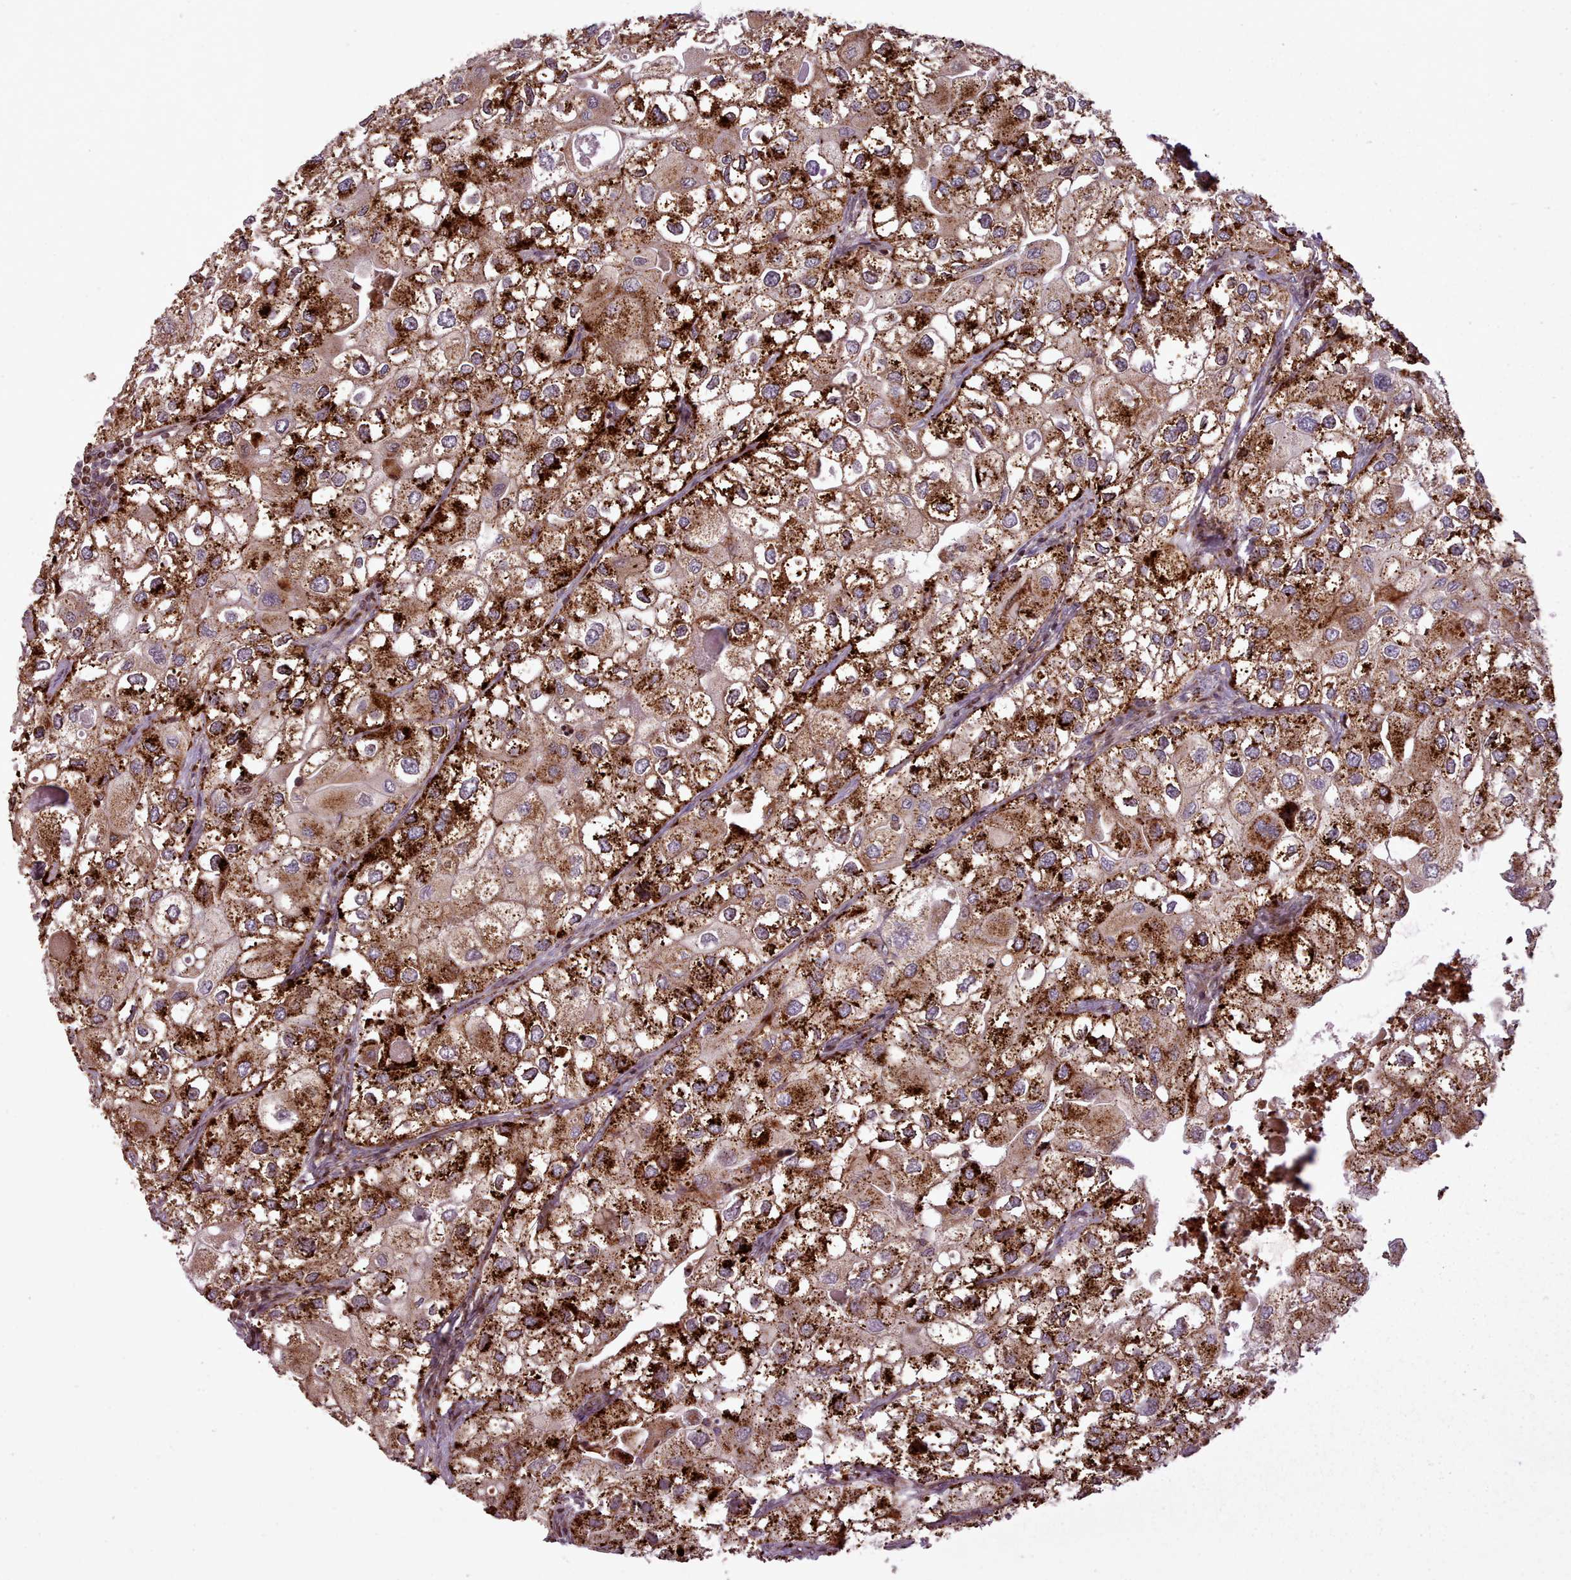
{"staining": {"intensity": "strong", "quantity": "25%-75%", "location": "cytoplasmic/membranous"}, "tissue": "urothelial cancer", "cell_type": "Tumor cells", "image_type": "cancer", "snomed": [{"axis": "morphology", "description": "Urothelial carcinoma, High grade"}, {"axis": "topography", "description": "Urinary bladder"}], "caption": "Urothelial cancer tissue displays strong cytoplasmic/membranous positivity in approximately 25%-75% of tumor cells The staining is performed using DAB brown chromogen to label protein expression. The nuclei are counter-stained blue using hematoxylin.", "gene": "NLRP7", "patient": {"sex": "male", "age": 64}}